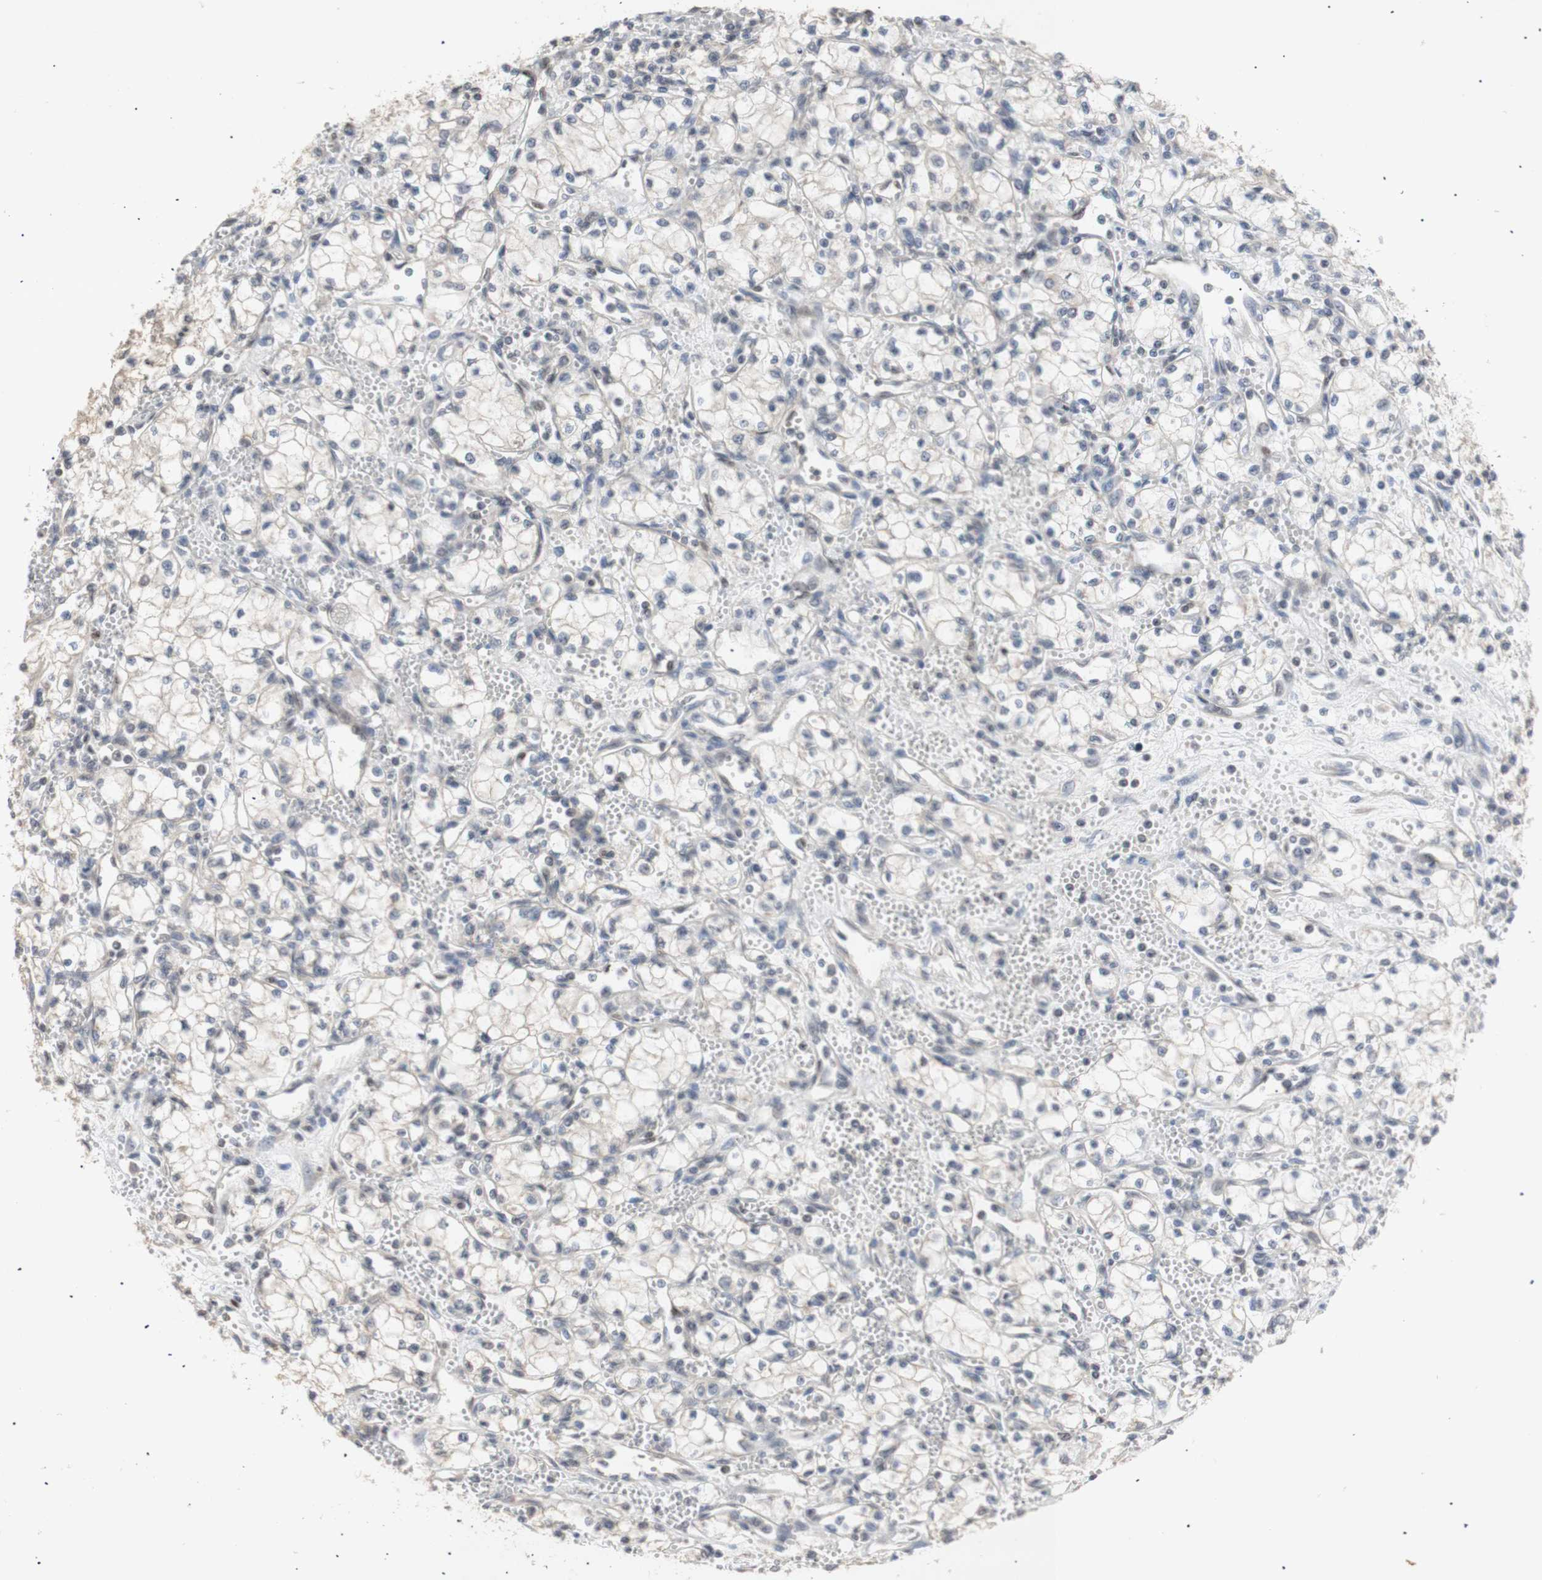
{"staining": {"intensity": "negative", "quantity": "none", "location": "none"}, "tissue": "renal cancer", "cell_type": "Tumor cells", "image_type": "cancer", "snomed": [{"axis": "morphology", "description": "Normal tissue, NOS"}, {"axis": "morphology", "description": "Adenocarcinoma, NOS"}, {"axis": "topography", "description": "Kidney"}], "caption": "An image of human renal cancer is negative for staining in tumor cells.", "gene": "FOSB", "patient": {"sex": "male", "age": 59}}